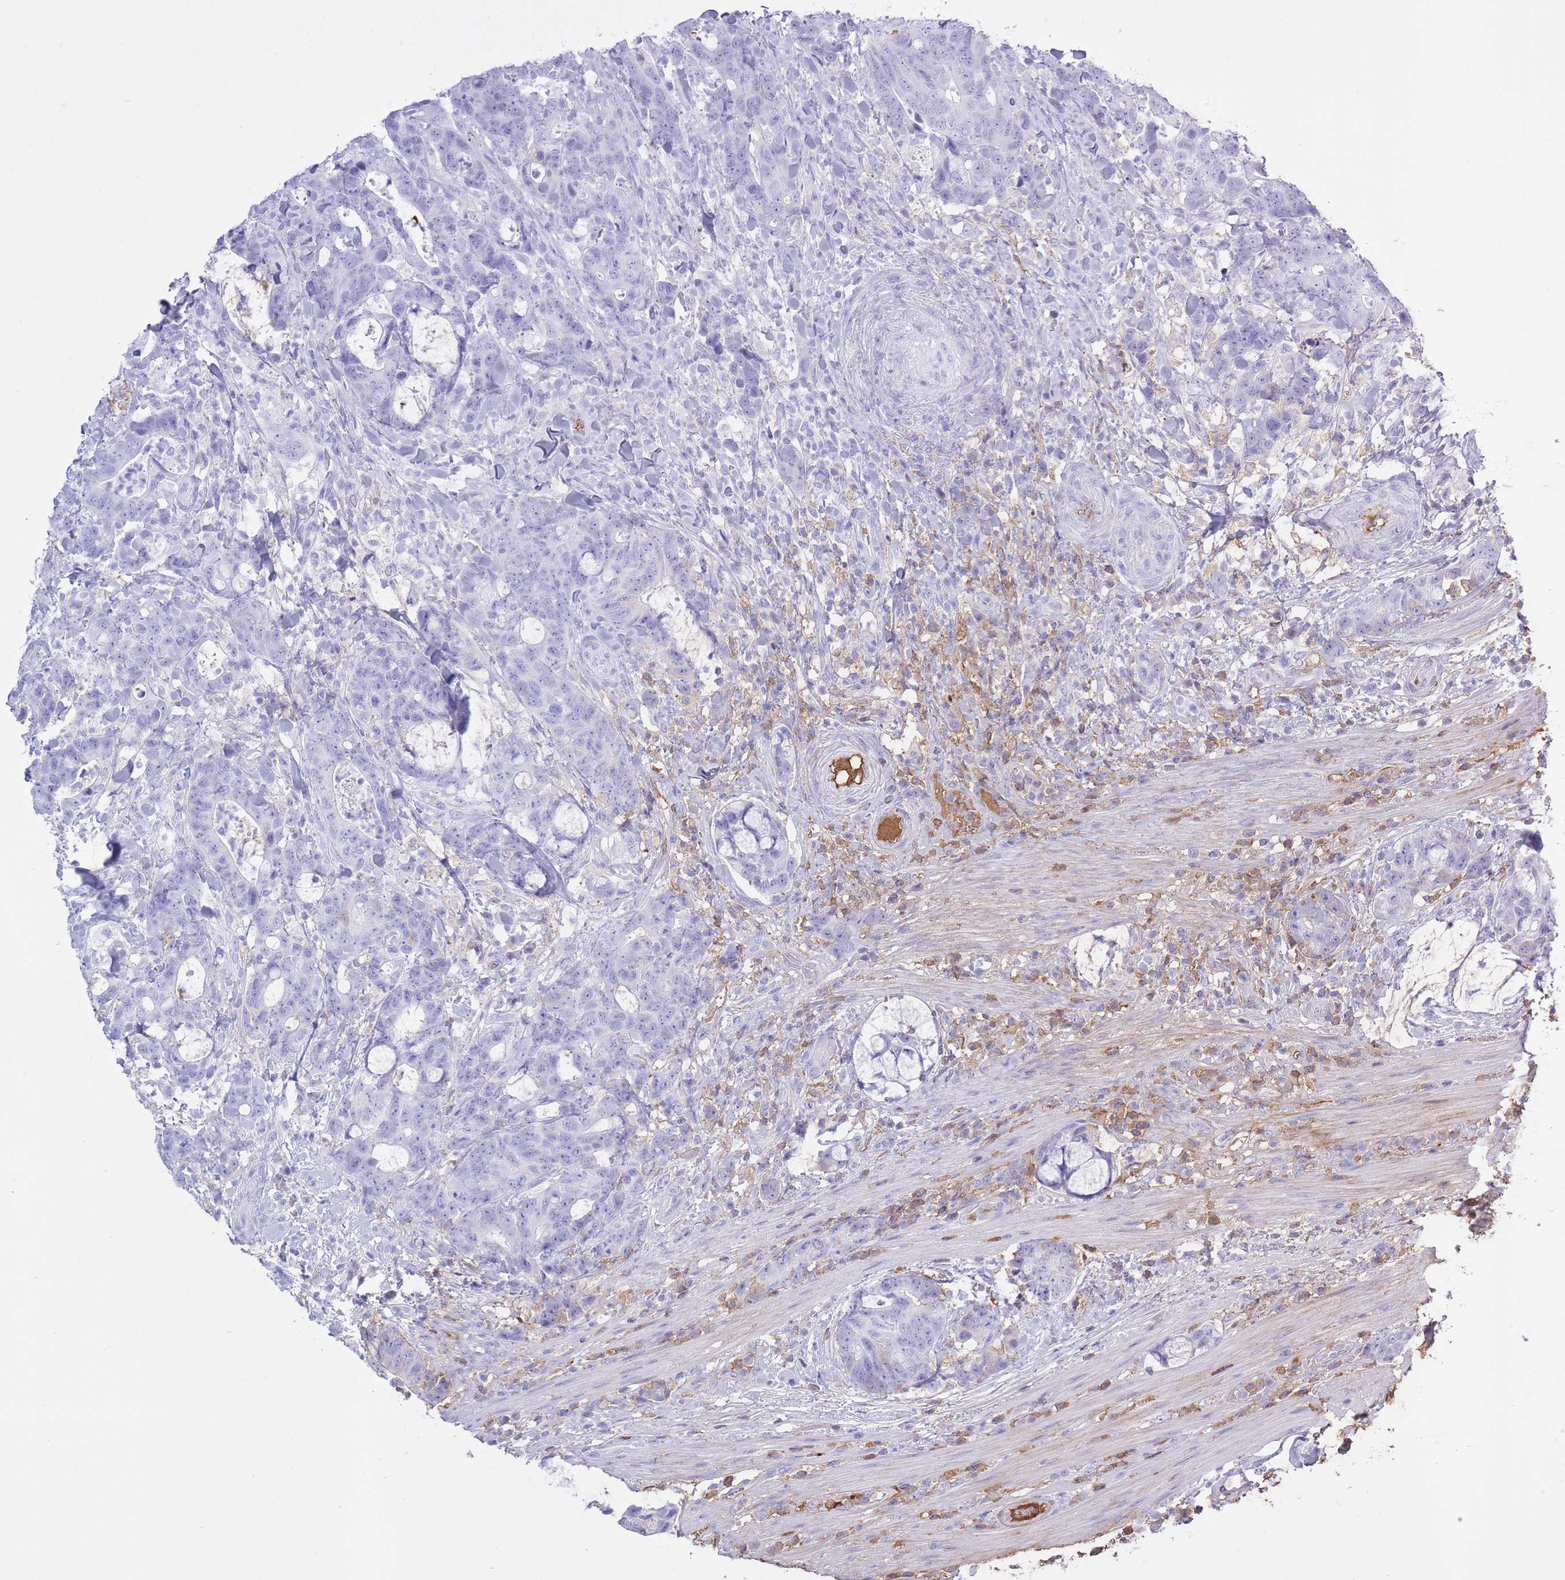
{"staining": {"intensity": "negative", "quantity": "none", "location": "none"}, "tissue": "colorectal cancer", "cell_type": "Tumor cells", "image_type": "cancer", "snomed": [{"axis": "morphology", "description": "Adenocarcinoma, NOS"}, {"axis": "topography", "description": "Colon"}], "caption": "Immunohistochemistry (IHC) micrograph of neoplastic tissue: human colorectal adenocarcinoma stained with DAB demonstrates no significant protein positivity in tumor cells.", "gene": "AP3S2", "patient": {"sex": "female", "age": 82}}